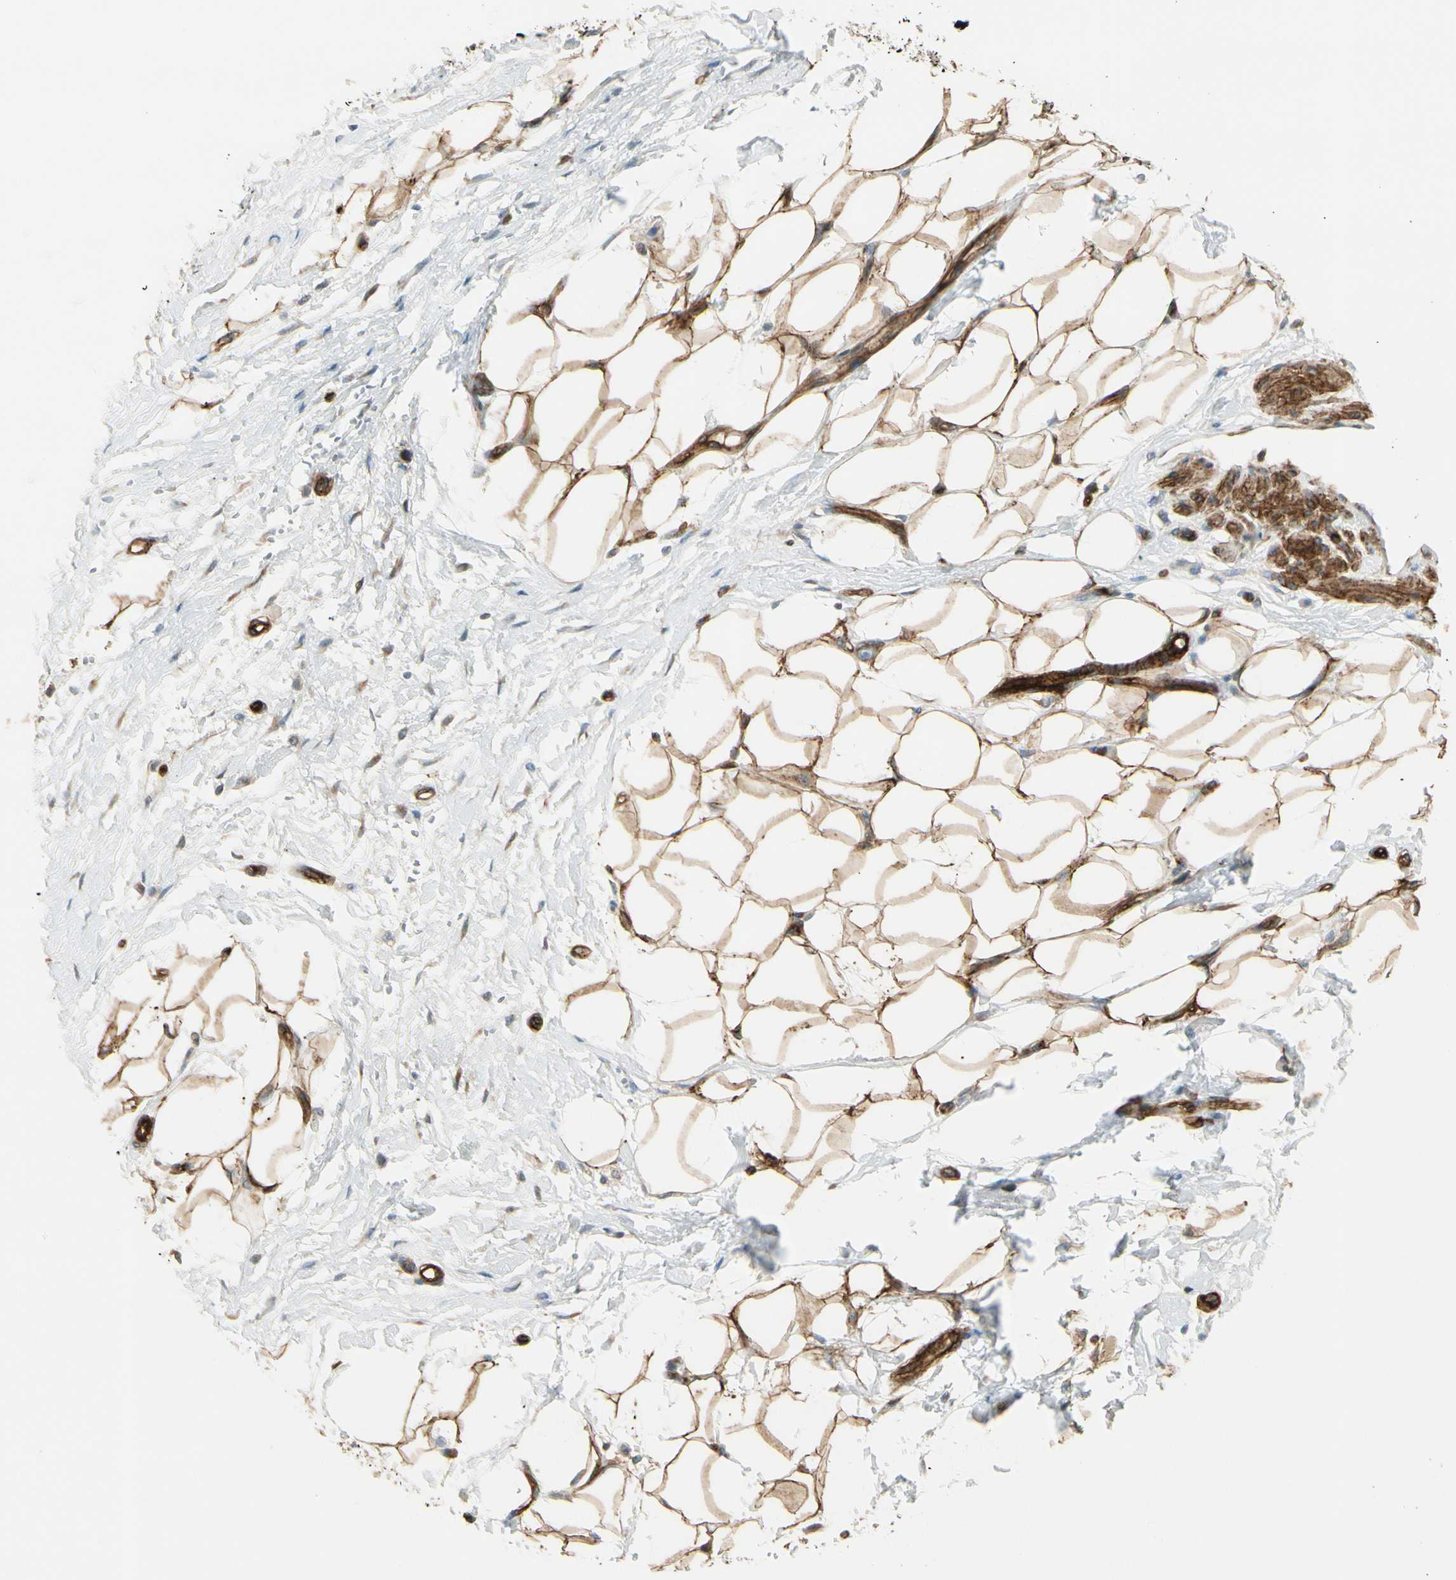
{"staining": {"intensity": "strong", "quantity": ">75%", "location": "cytoplasmic/membranous"}, "tissue": "adipose tissue", "cell_type": "Adipocytes", "image_type": "normal", "snomed": [{"axis": "morphology", "description": "Normal tissue, NOS"}, {"axis": "morphology", "description": "Urothelial carcinoma, High grade"}, {"axis": "topography", "description": "Vascular tissue"}, {"axis": "topography", "description": "Urinary bladder"}], "caption": "Adipose tissue stained for a protein shows strong cytoplasmic/membranous positivity in adipocytes. (IHC, brightfield microscopy, high magnification).", "gene": "MCAM", "patient": {"sex": "female", "age": 56}}